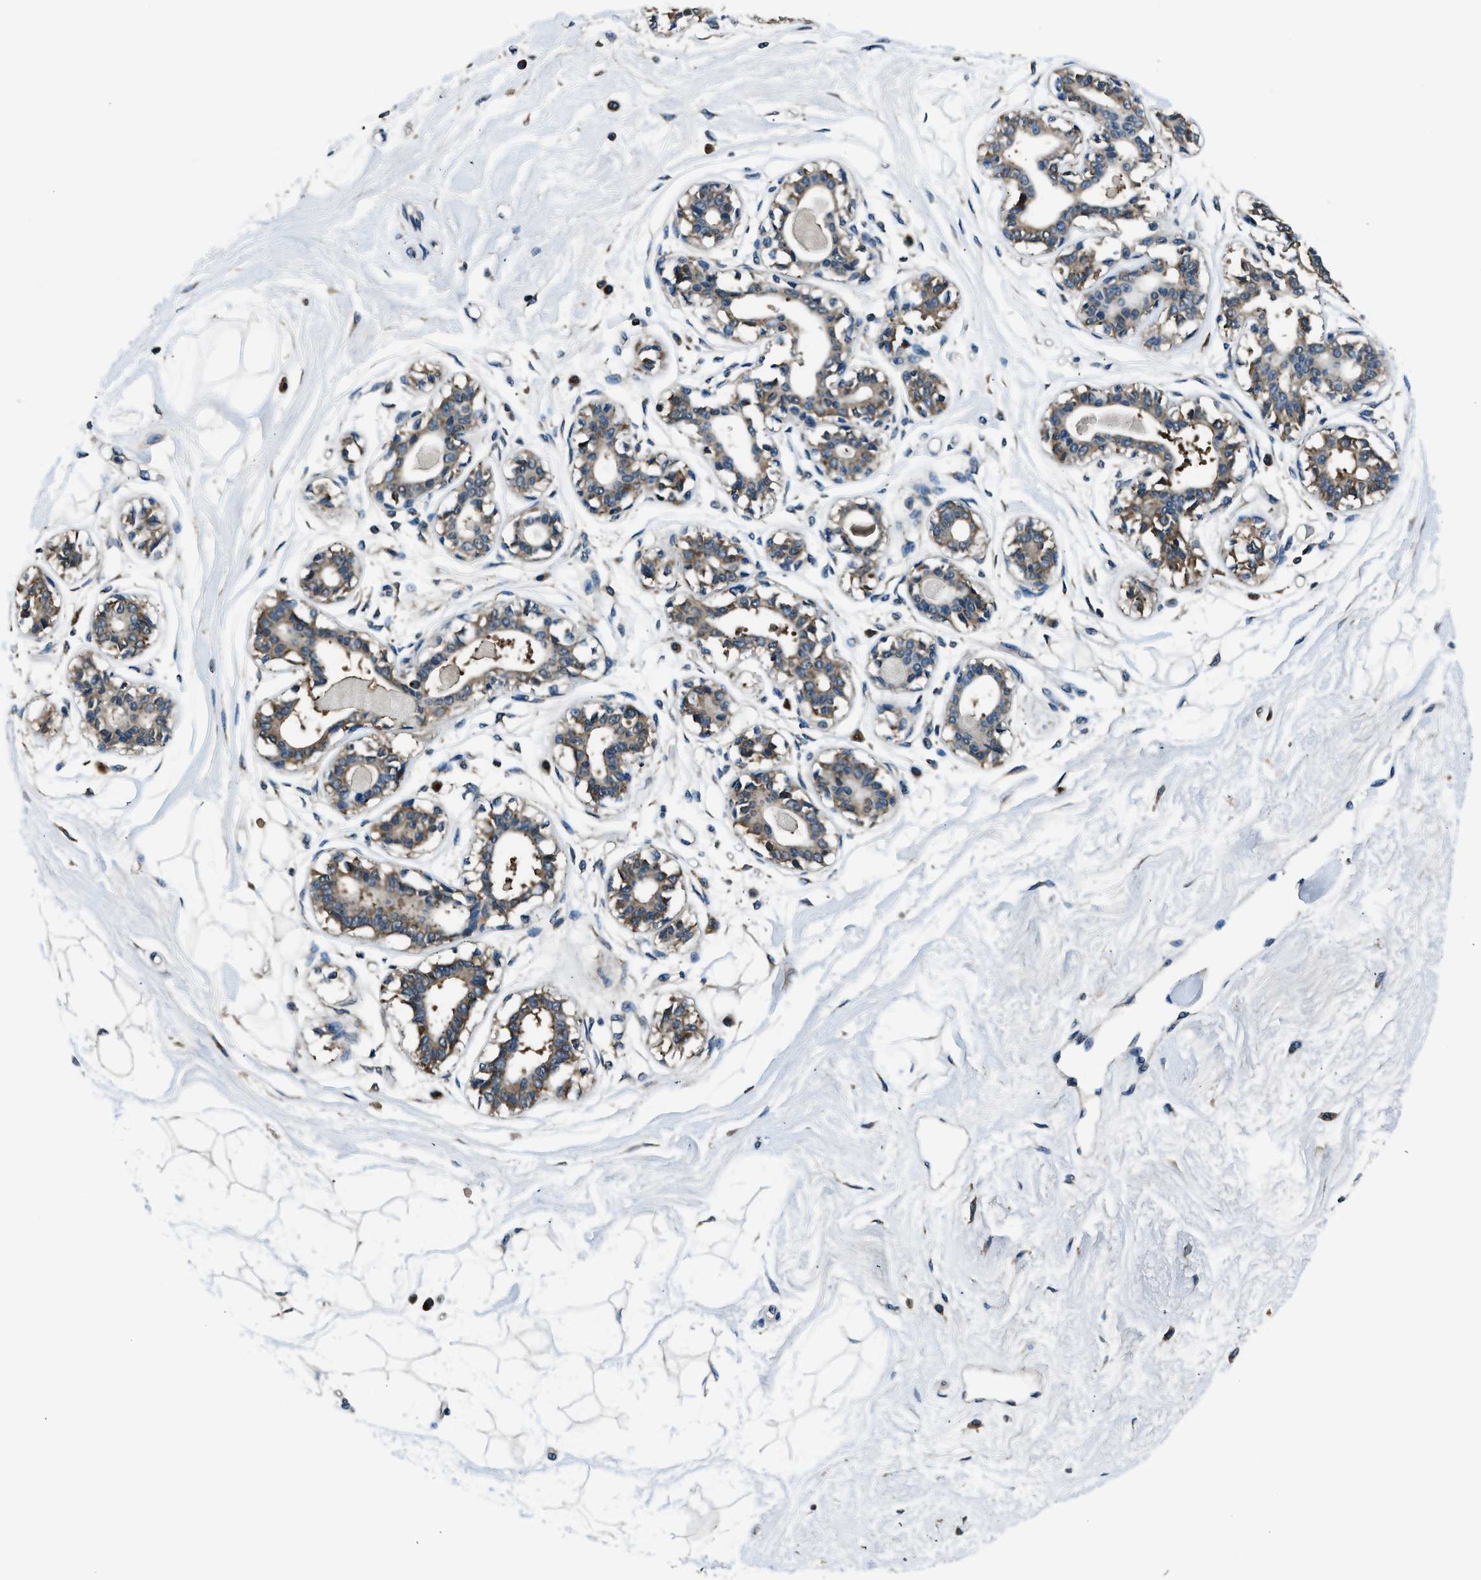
{"staining": {"intensity": "weak", "quantity": "25%-75%", "location": "cytoplasmic/membranous"}, "tissue": "breast", "cell_type": "Adipocytes", "image_type": "normal", "snomed": [{"axis": "morphology", "description": "Normal tissue, NOS"}, {"axis": "topography", "description": "Breast"}], "caption": "Brown immunohistochemical staining in benign breast reveals weak cytoplasmic/membranous expression in approximately 25%-75% of adipocytes. (DAB IHC, brown staining for protein, blue staining for nuclei).", "gene": "ARFGAP2", "patient": {"sex": "female", "age": 45}}